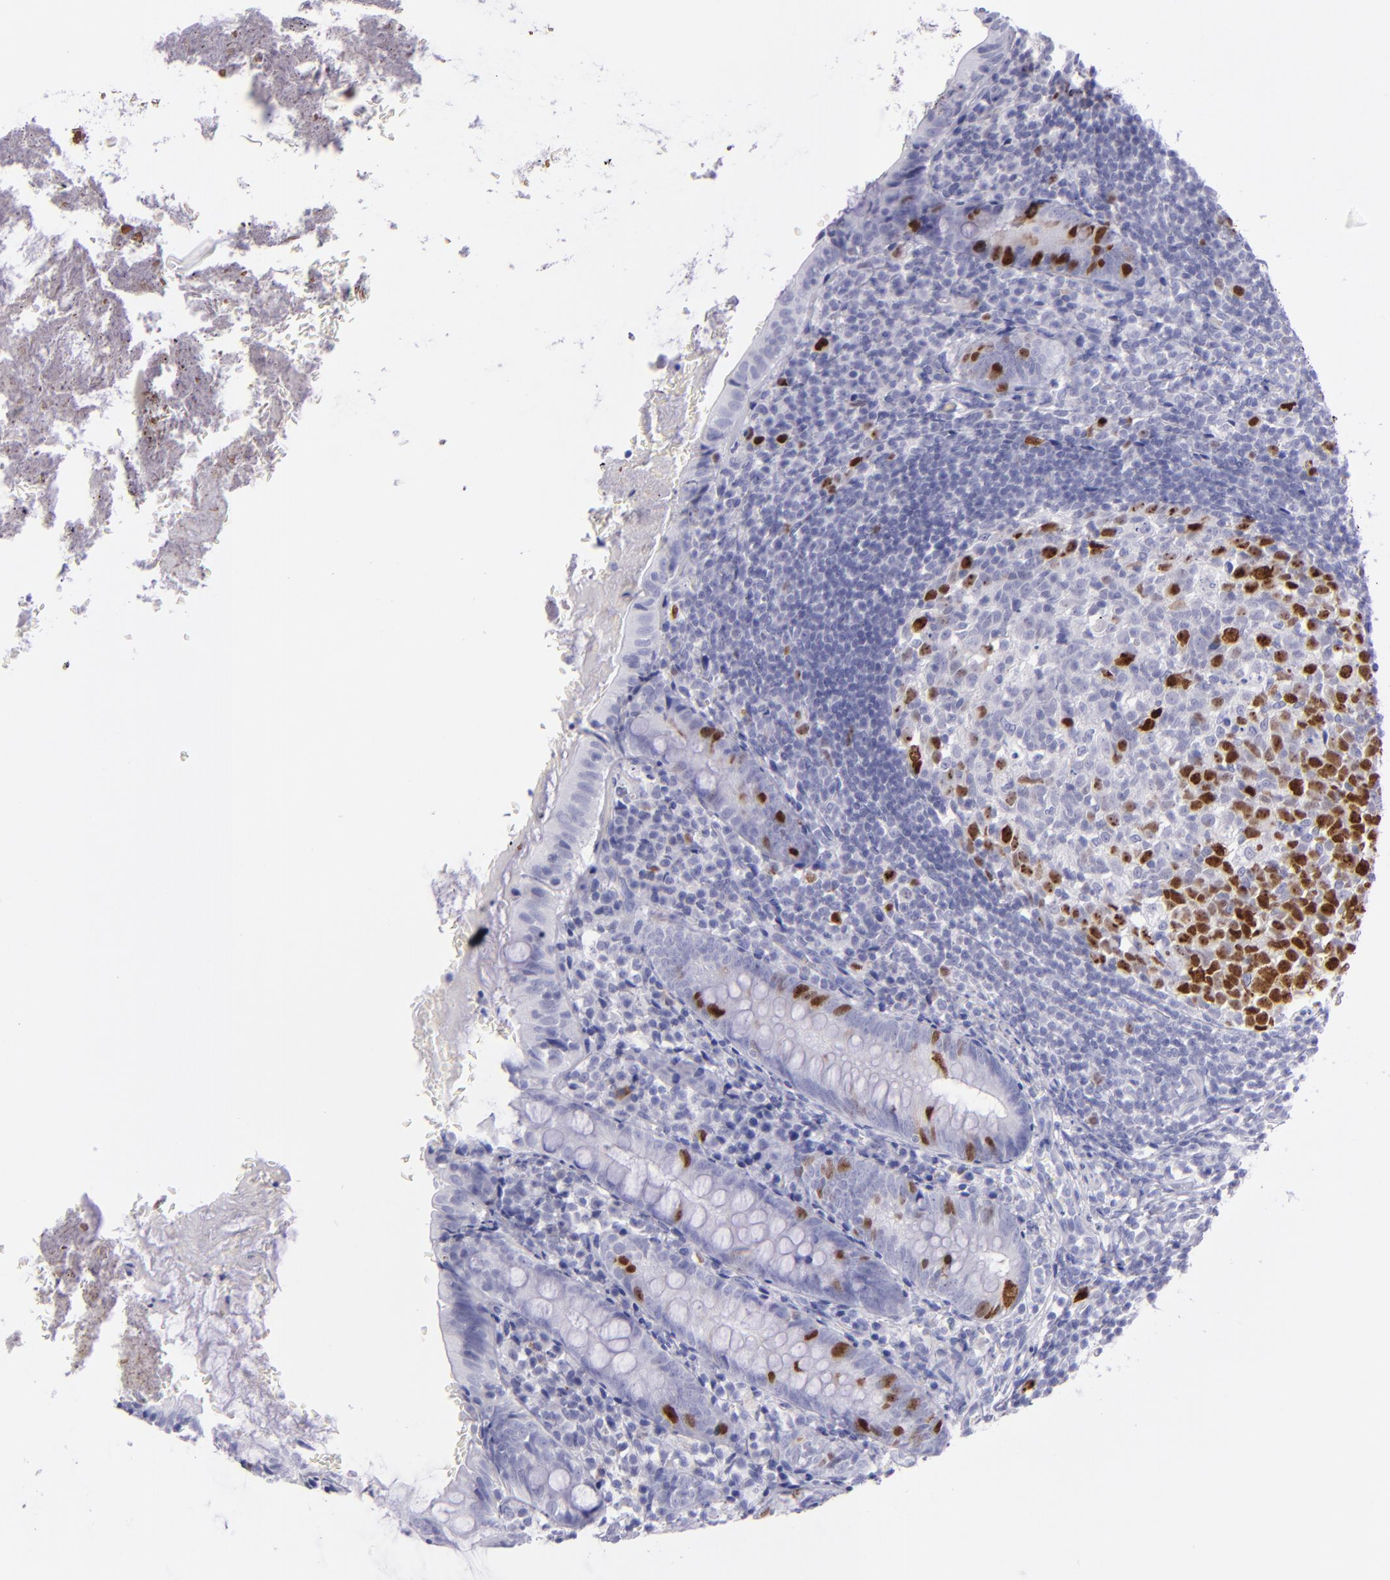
{"staining": {"intensity": "strong", "quantity": "<25%", "location": "nuclear"}, "tissue": "appendix", "cell_type": "Glandular cells", "image_type": "normal", "snomed": [{"axis": "morphology", "description": "Normal tissue, NOS"}, {"axis": "topography", "description": "Appendix"}], "caption": "Protein staining displays strong nuclear expression in about <25% of glandular cells in normal appendix.", "gene": "TOP2A", "patient": {"sex": "female", "age": 10}}